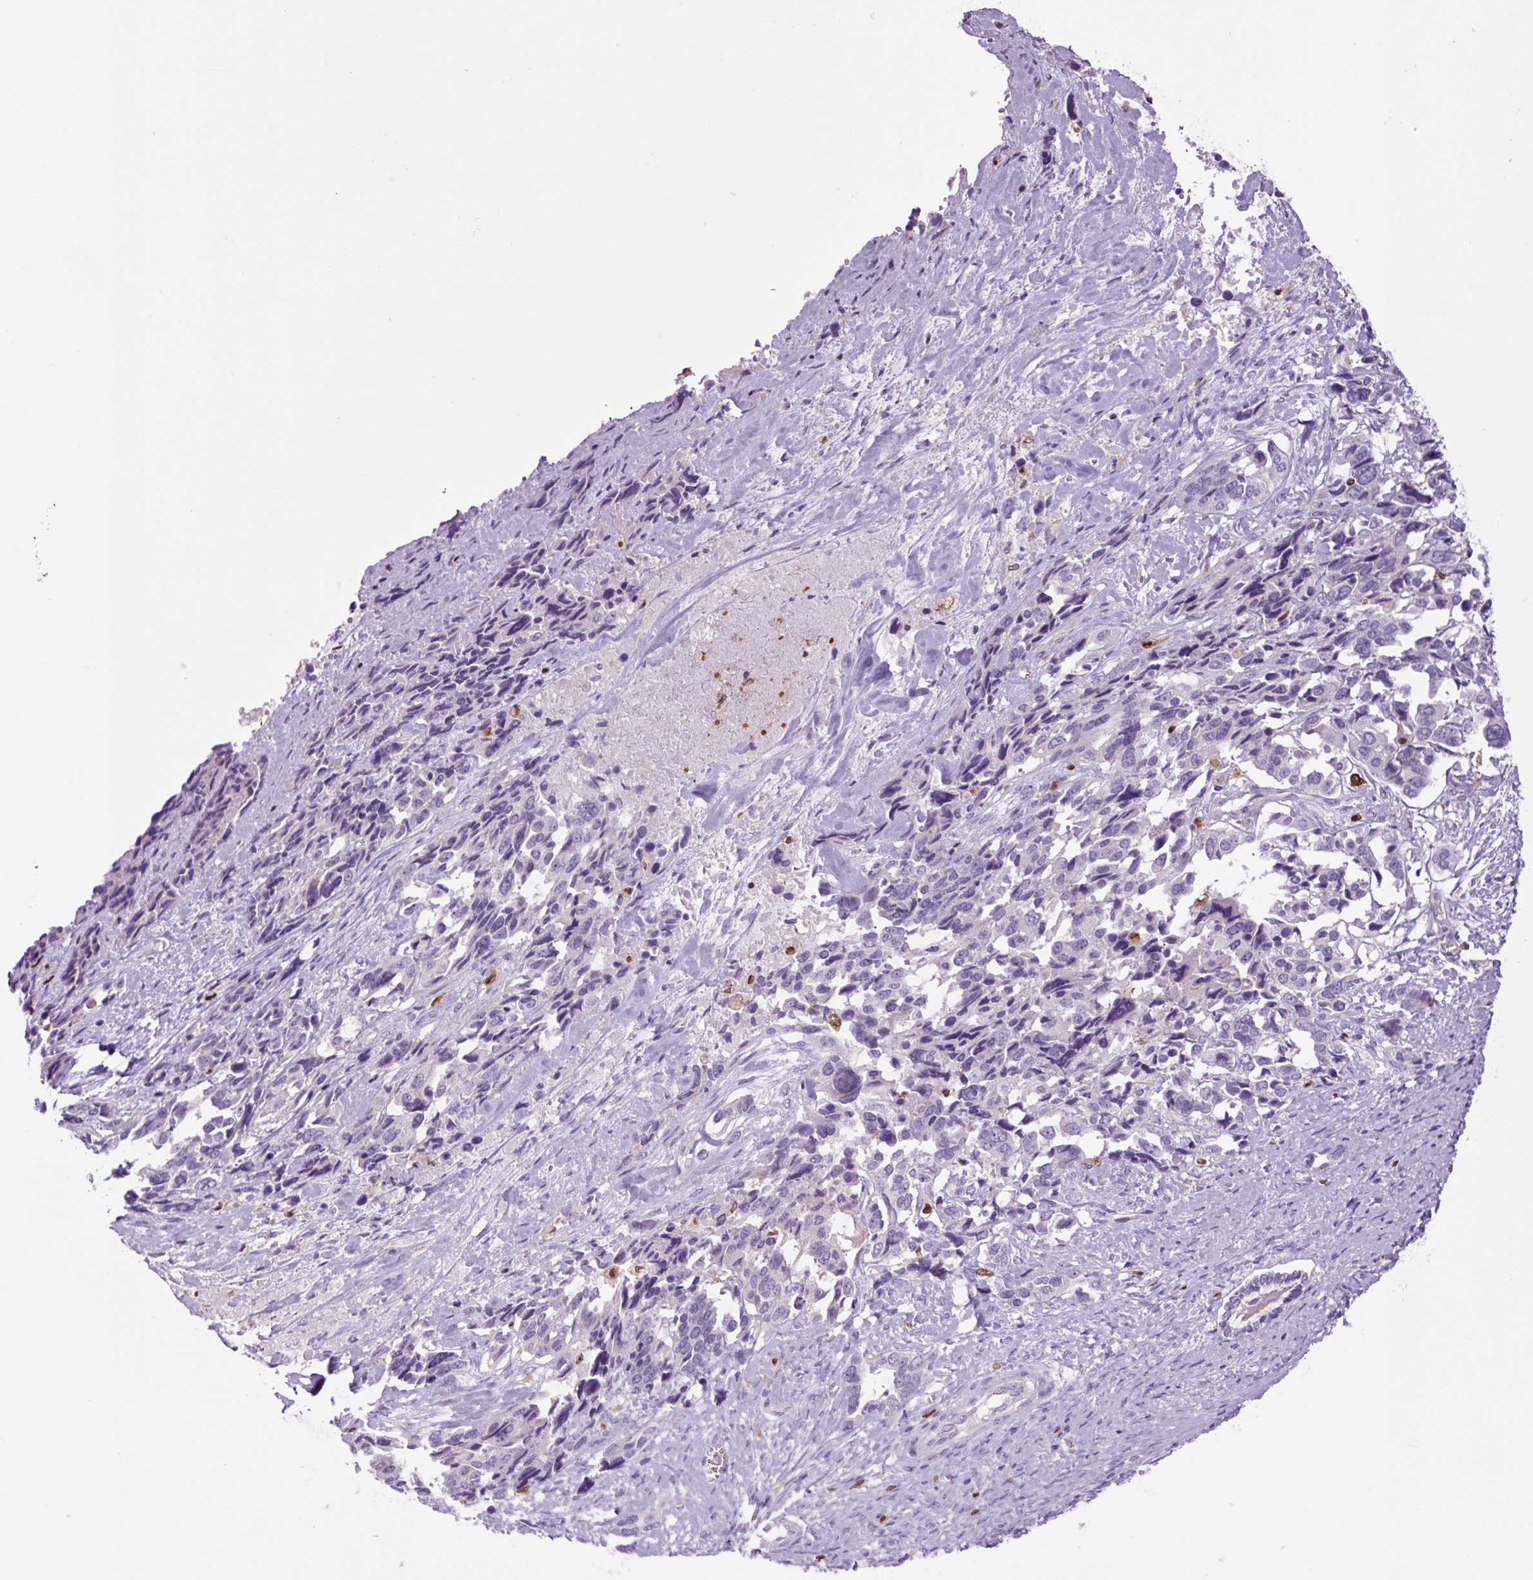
{"staining": {"intensity": "negative", "quantity": "none", "location": "none"}, "tissue": "ovarian cancer", "cell_type": "Tumor cells", "image_type": "cancer", "snomed": [{"axis": "morphology", "description": "Cystadenocarcinoma, serous, NOS"}, {"axis": "topography", "description": "Ovary"}], "caption": "Immunohistochemistry of ovarian cancer demonstrates no staining in tumor cells. (DAB (3,3'-diaminobenzidine) immunohistochemistry with hematoxylin counter stain).", "gene": "SPI1", "patient": {"sex": "female", "age": 44}}